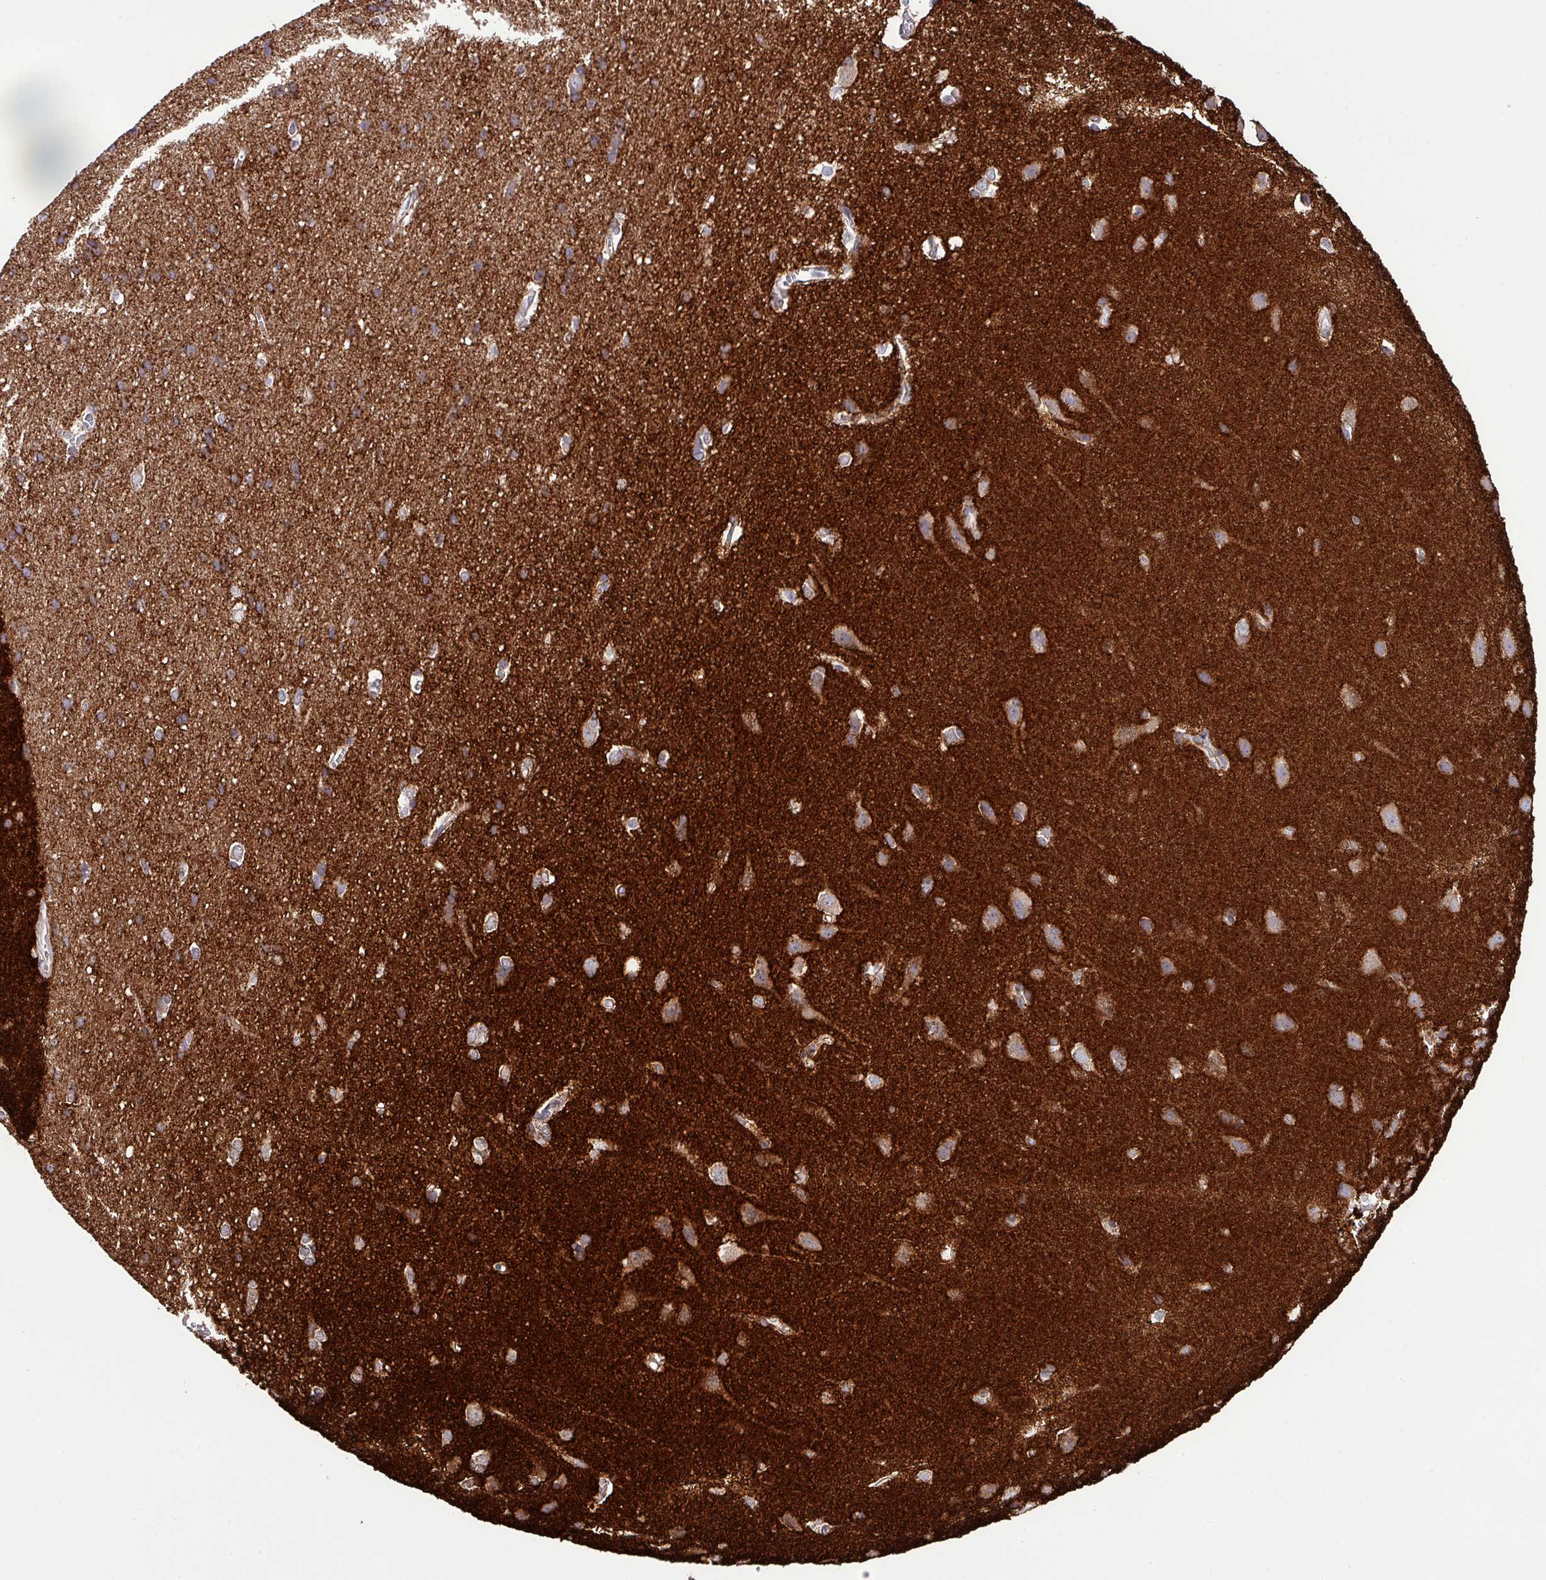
{"staining": {"intensity": "weak", "quantity": ">75%", "location": "cytoplasmic/membranous"}, "tissue": "cerebral cortex", "cell_type": "Endothelial cells", "image_type": "normal", "snomed": [{"axis": "morphology", "description": "Normal tissue, NOS"}, {"axis": "topography", "description": "Cerebral cortex"}], "caption": "Immunohistochemistry (DAB (3,3'-diaminobenzidine)) staining of benign human cerebral cortex reveals weak cytoplasmic/membranous protein staining in about >75% of endothelial cells. (DAB = brown stain, brightfield microscopy at high magnification).", "gene": "B3GNT9", "patient": {"sex": "male", "age": 37}}